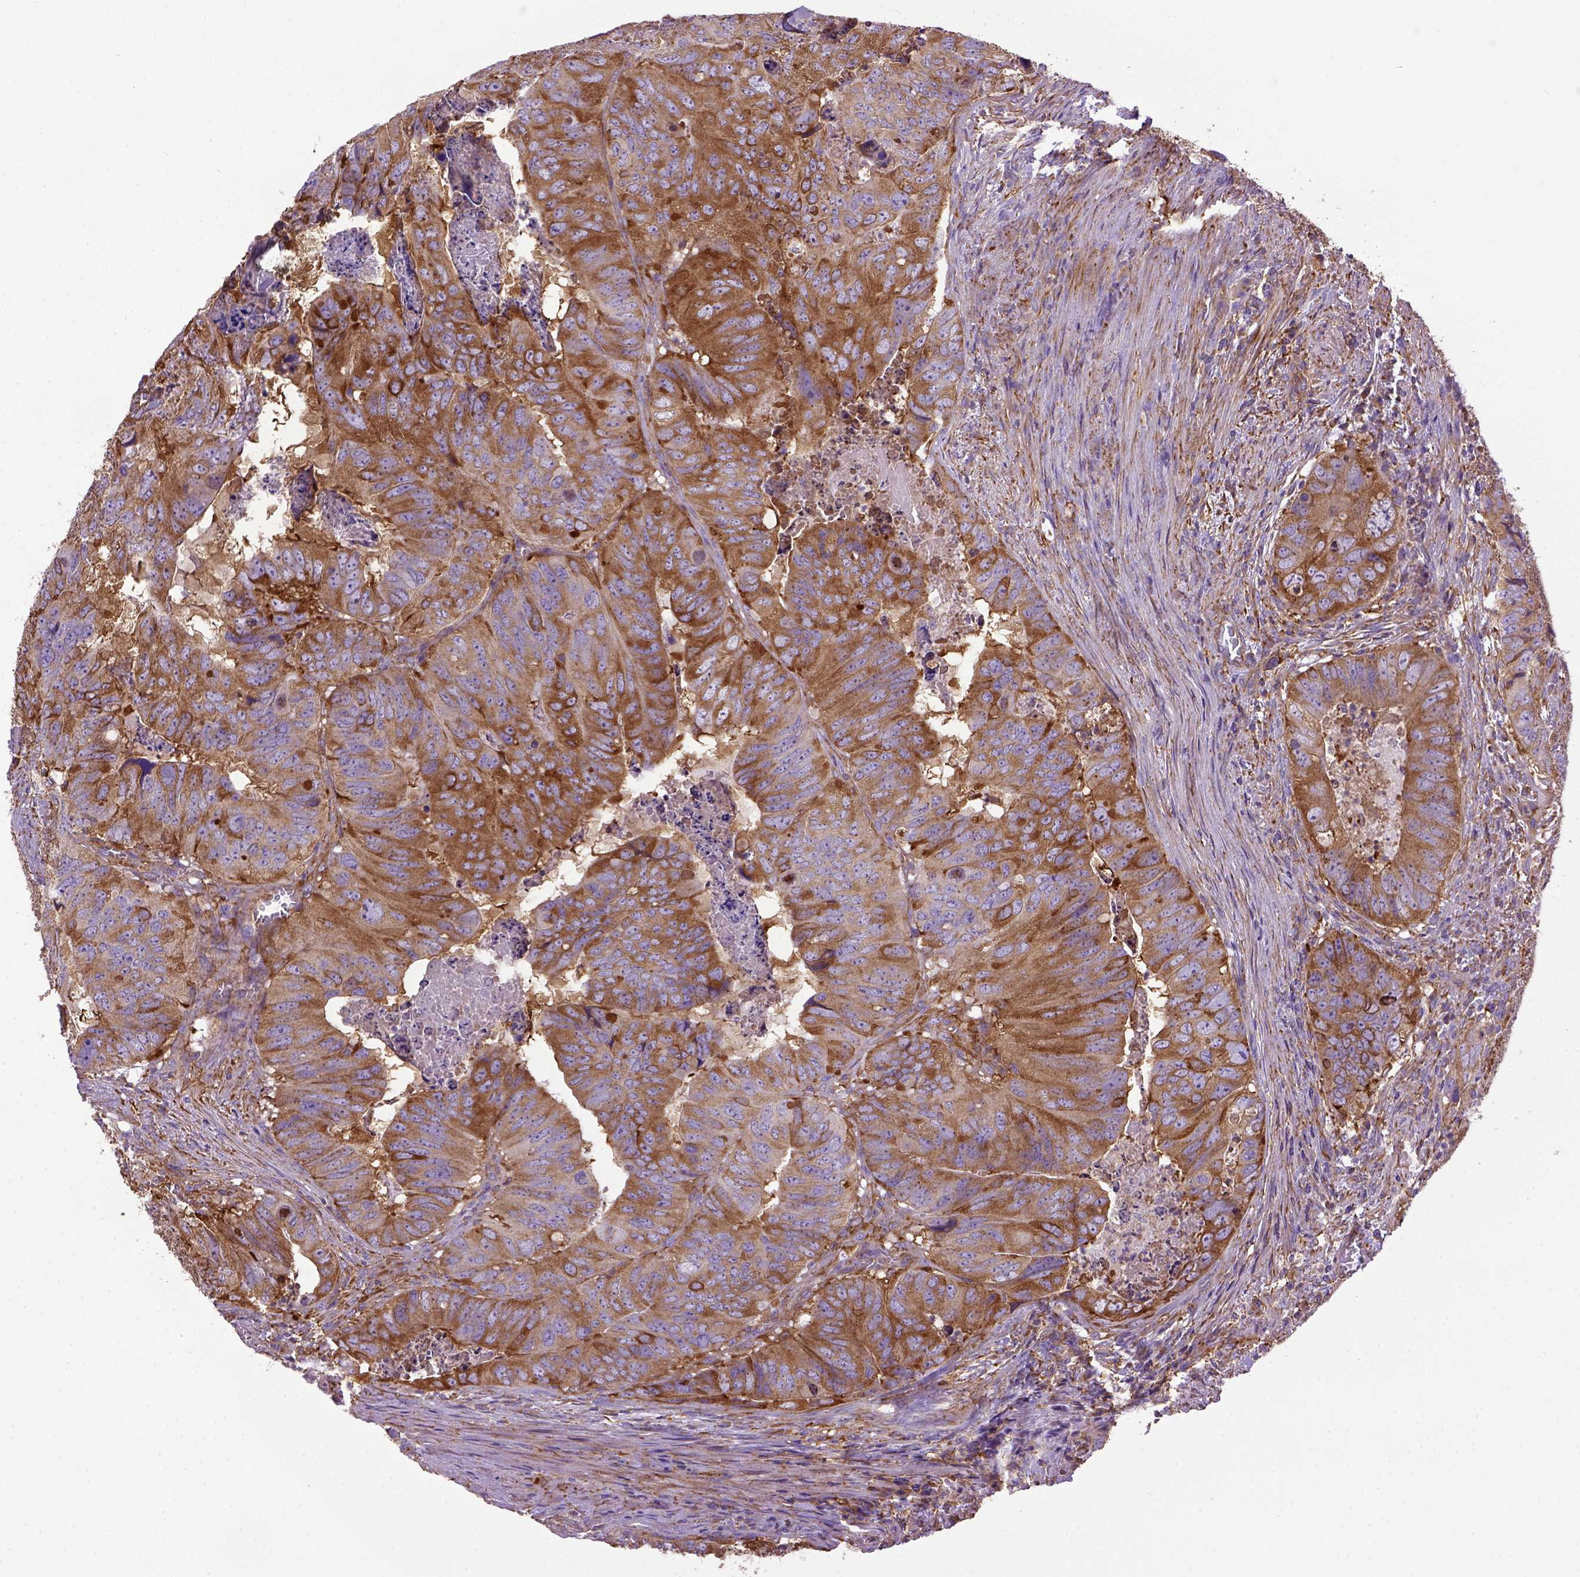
{"staining": {"intensity": "moderate", "quantity": ">75%", "location": "cytoplasmic/membranous"}, "tissue": "colorectal cancer", "cell_type": "Tumor cells", "image_type": "cancer", "snomed": [{"axis": "morphology", "description": "Adenocarcinoma, NOS"}, {"axis": "topography", "description": "Colon"}], "caption": "Immunohistochemistry (IHC) photomicrograph of colorectal cancer stained for a protein (brown), which demonstrates medium levels of moderate cytoplasmic/membranous expression in about >75% of tumor cells.", "gene": "MVP", "patient": {"sex": "male", "age": 79}}